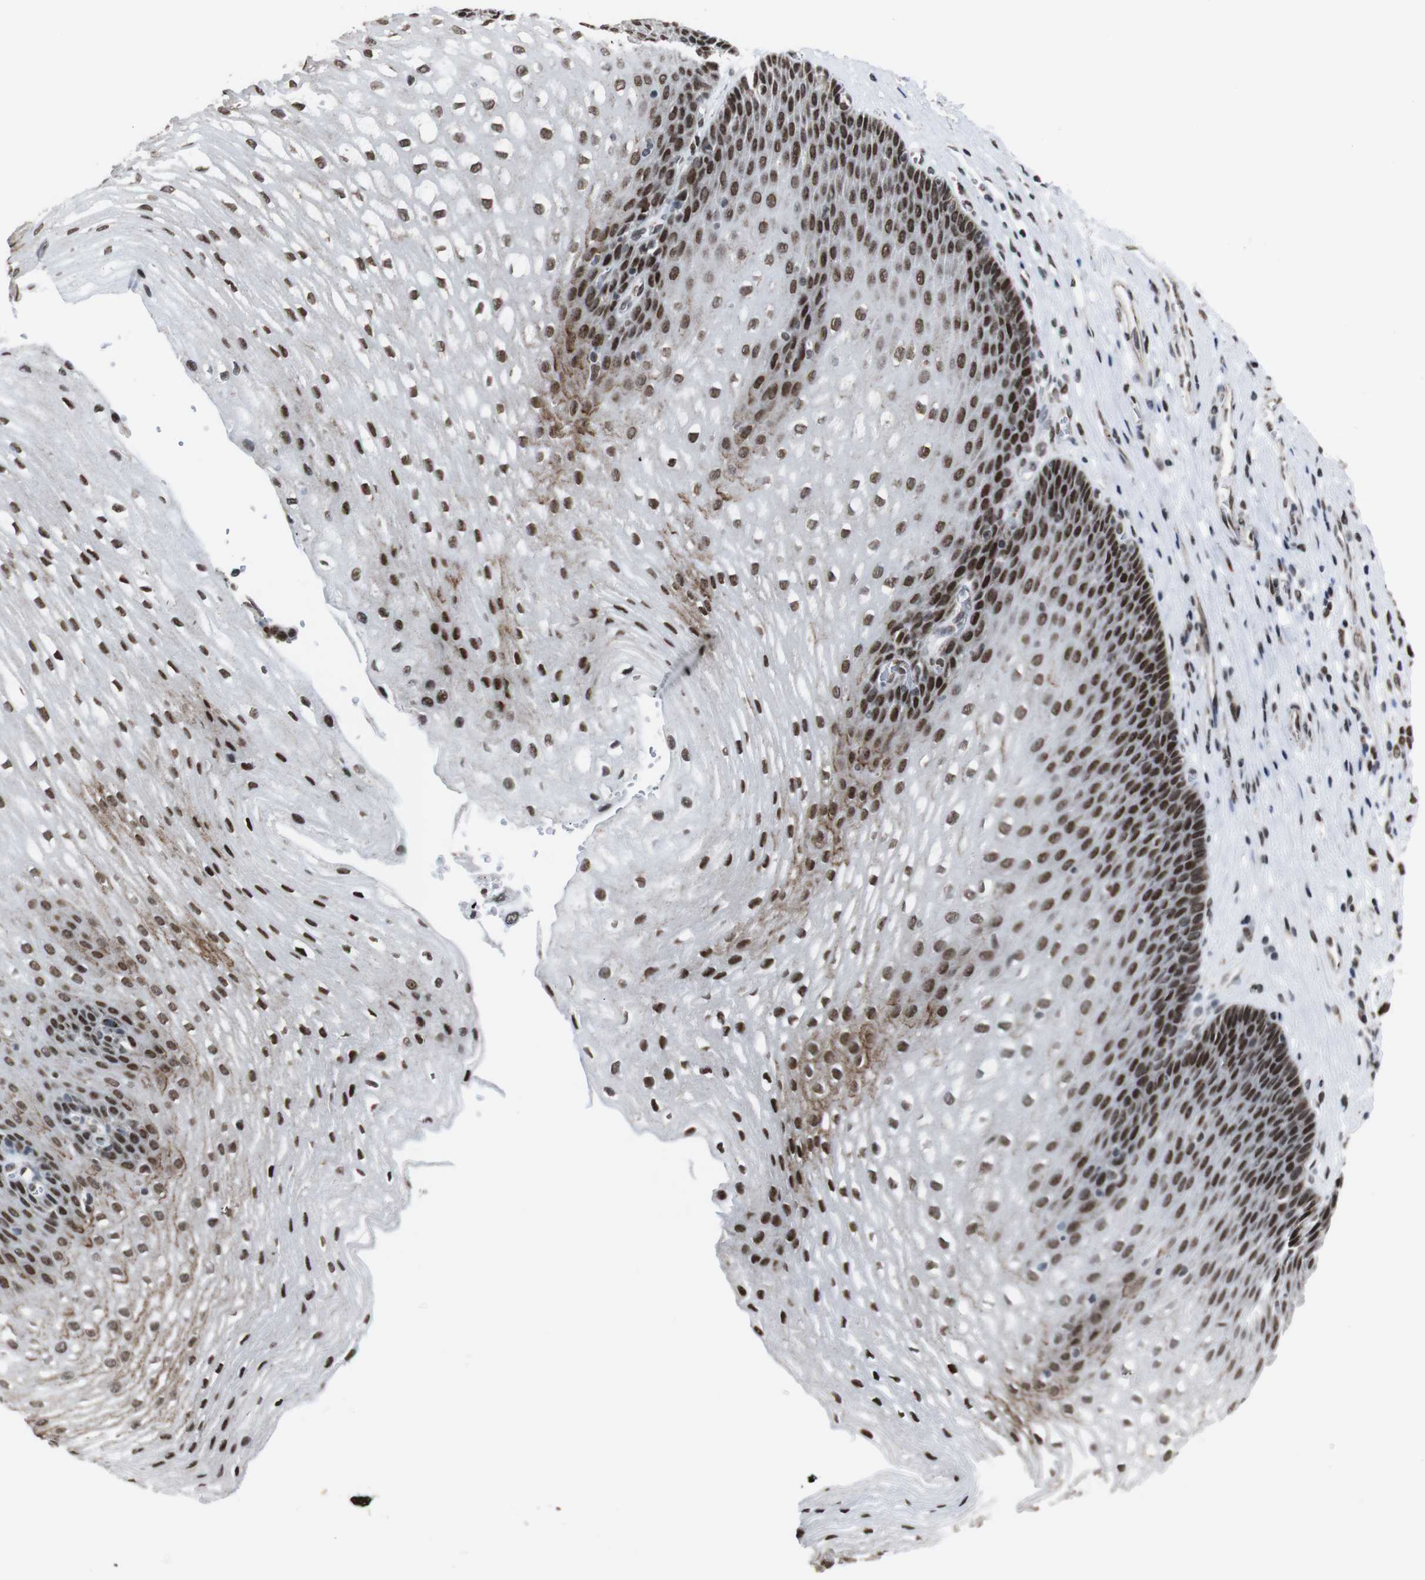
{"staining": {"intensity": "strong", "quantity": ">75%", "location": "nuclear"}, "tissue": "esophagus", "cell_type": "Squamous epithelial cells", "image_type": "normal", "snomed": [{"axis": "morphology", "description": "Normal tissue, NOS"}, {"axis": "topography", "description": "Esophagus"}], "caption": "The immunohistochemical stain highlights strong nuclear positivity in squamous epithelial cells of unremarkable esophagus. The protein of interest is stained brown, and the nuclei are stained in blue (DAB (3,3'-diaminobenzidine) IHC with brightfield microscopy, high magnification).", "gene": "ROMO1", "patient": {"sex": "male", "age": 48}}